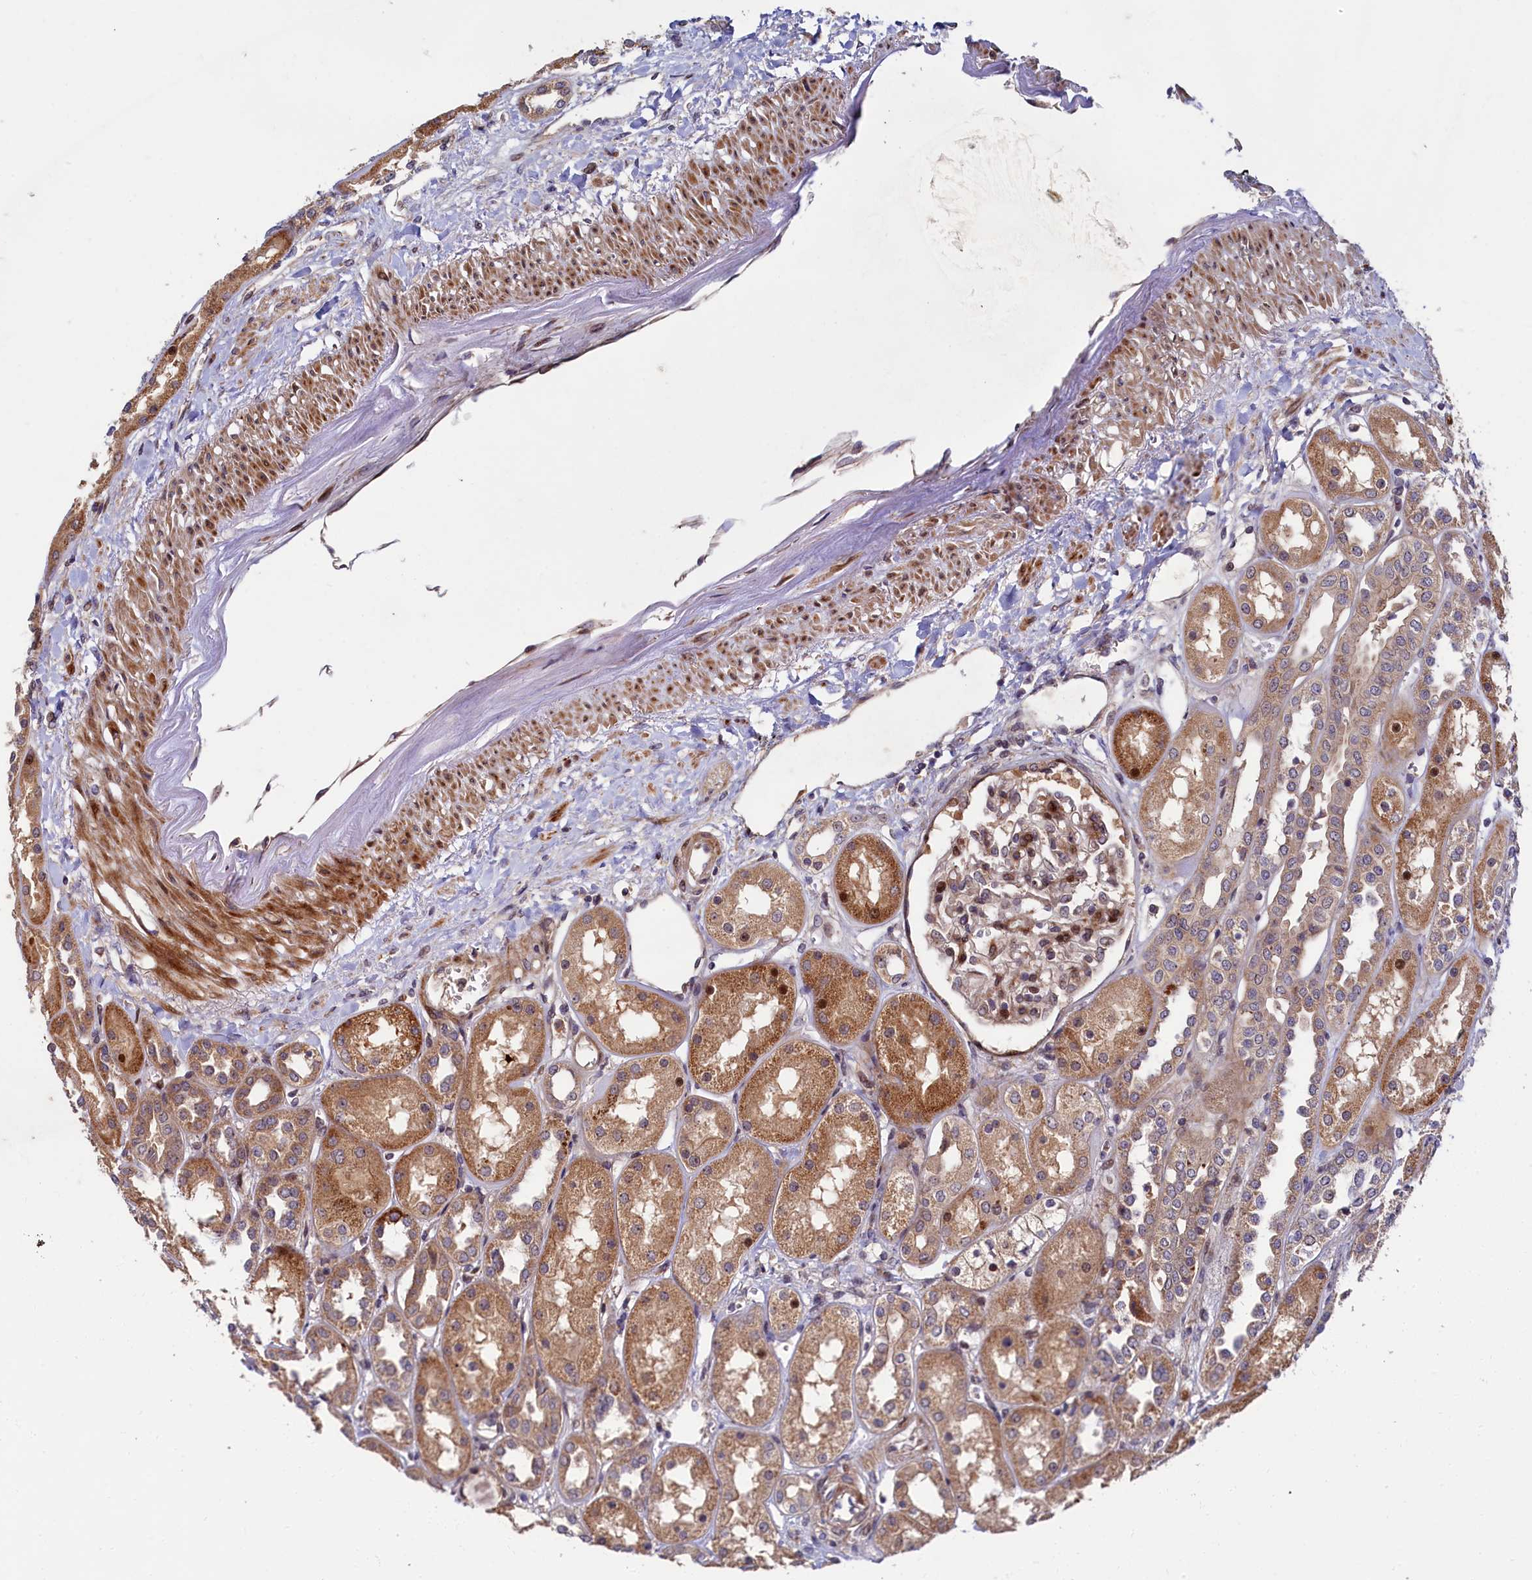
{"staining": {"intensity": "moderate", "quantity": "25%-75%", "location": "cytoplasmic/membranous,nuclear"}, "tissue": "kidney", "cell_type": "Cells in glomeruli", "image_type": "normal", "snomed": [{"axis": "morphology", "description": "Normal tissue, NOS"}, {"axis": "topography", "description": "Kidney"}], "caption": "This is a histology image of IHC staining of normal kidney, which shows moderate staining in the cytoplasmic/membranous,nuclear of cells in glomeruli.", "gene": "PIK3C3", "patient": {"sex": "male", "age": 70}}